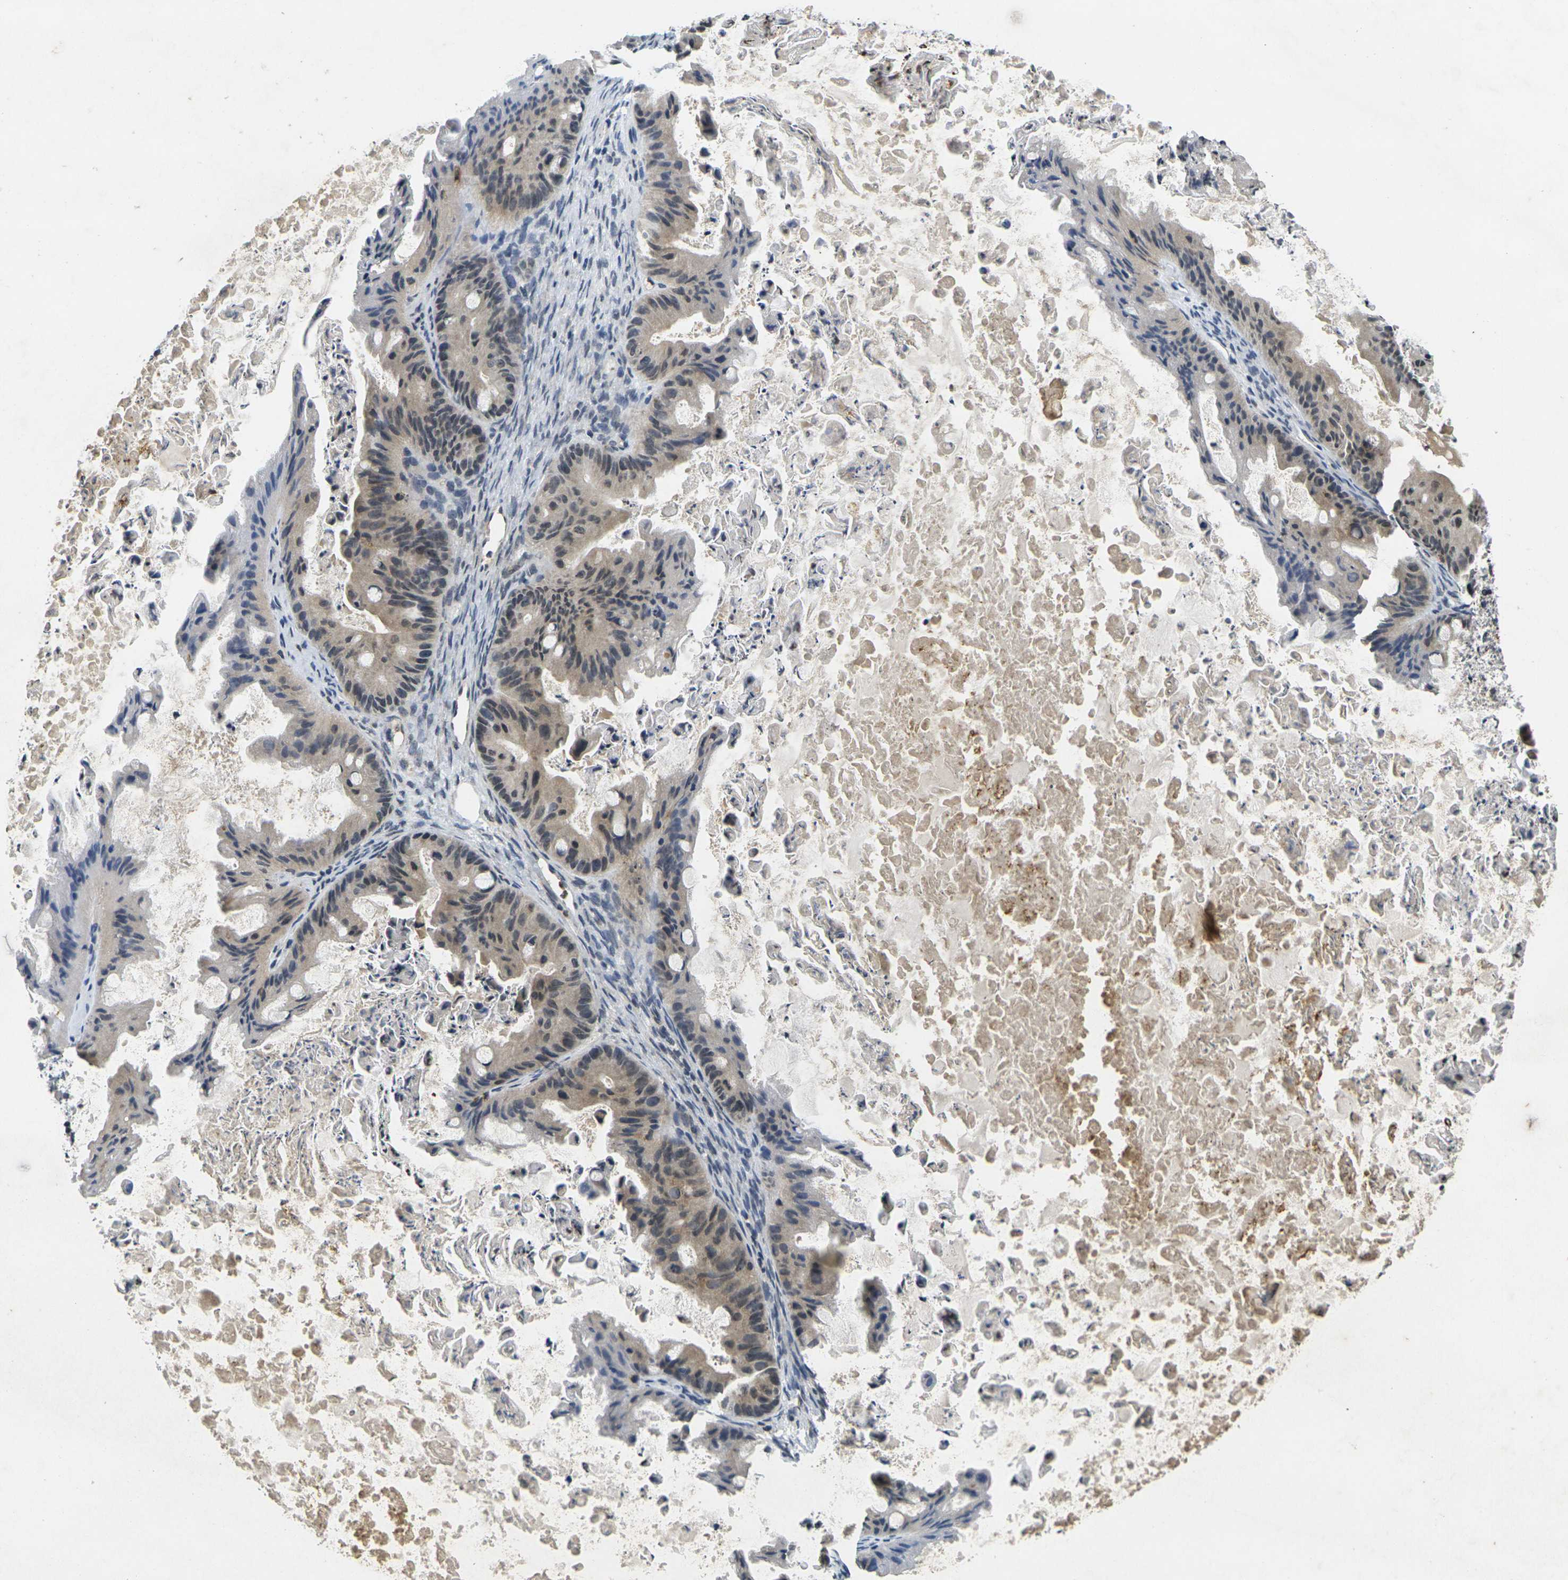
{"staining": {"intensity": "weak", "quantity": ">75%", "location": "cytoplasmic/membranous"}, "tissue": "ovarian cancer", "cell_type": "Tumor cells", "image_type": "cancer", "snomed": [{"axis": "morphology", "description": "Cystadenocarcinoma, mucinous, NOS"}, {"axis": "topography", "description": "Ovary"}], "caption": "Ovarian mucinous cystadenocarcinoma stained for a protein demonstrates weak cytoplasmic/membranous positivity in tumor cells.", "gene": "C1QC", "patient": {"sex": "female", "age": 37}}